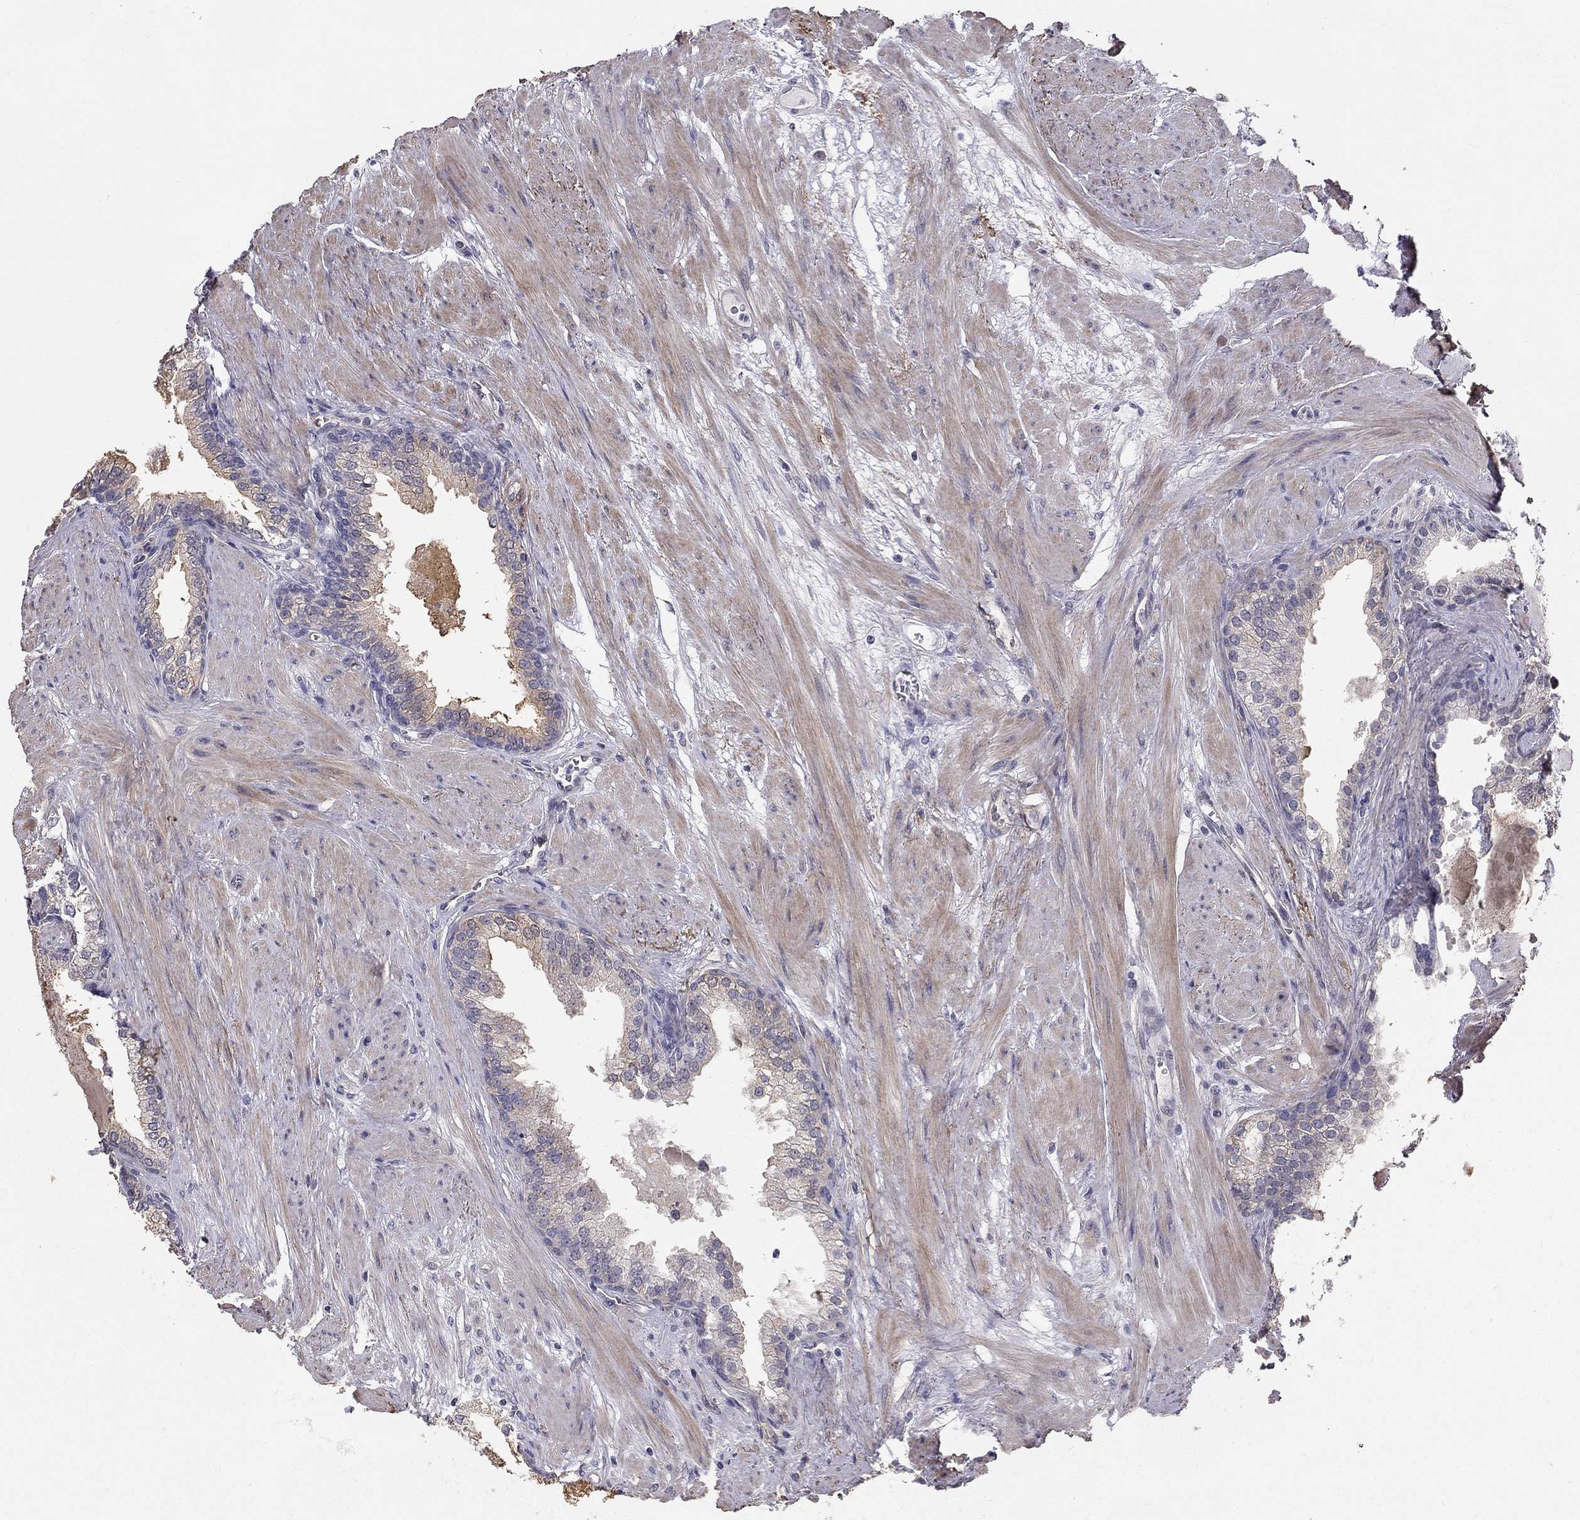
{"staining": {"intensity": "moderate", "quantity": "<25%", "location": "cytoplasmic/membranous"}, "tissue": "prostate cancer", "cell_type": "Tumor cells", "image_type": "cancer", "snomed": [{"axis": "morphology", "description": "Adenocarcinoma, NOS"}, {"axis": "topography", "description": "Prostate"}], "caption": "Tumor cells show low levels of moderate cytoplasmic/membranous staining in about <25% of cells in human prostate cancer.", "gene": "GJB4", "patient": {"sex": "male", "age": 69}}